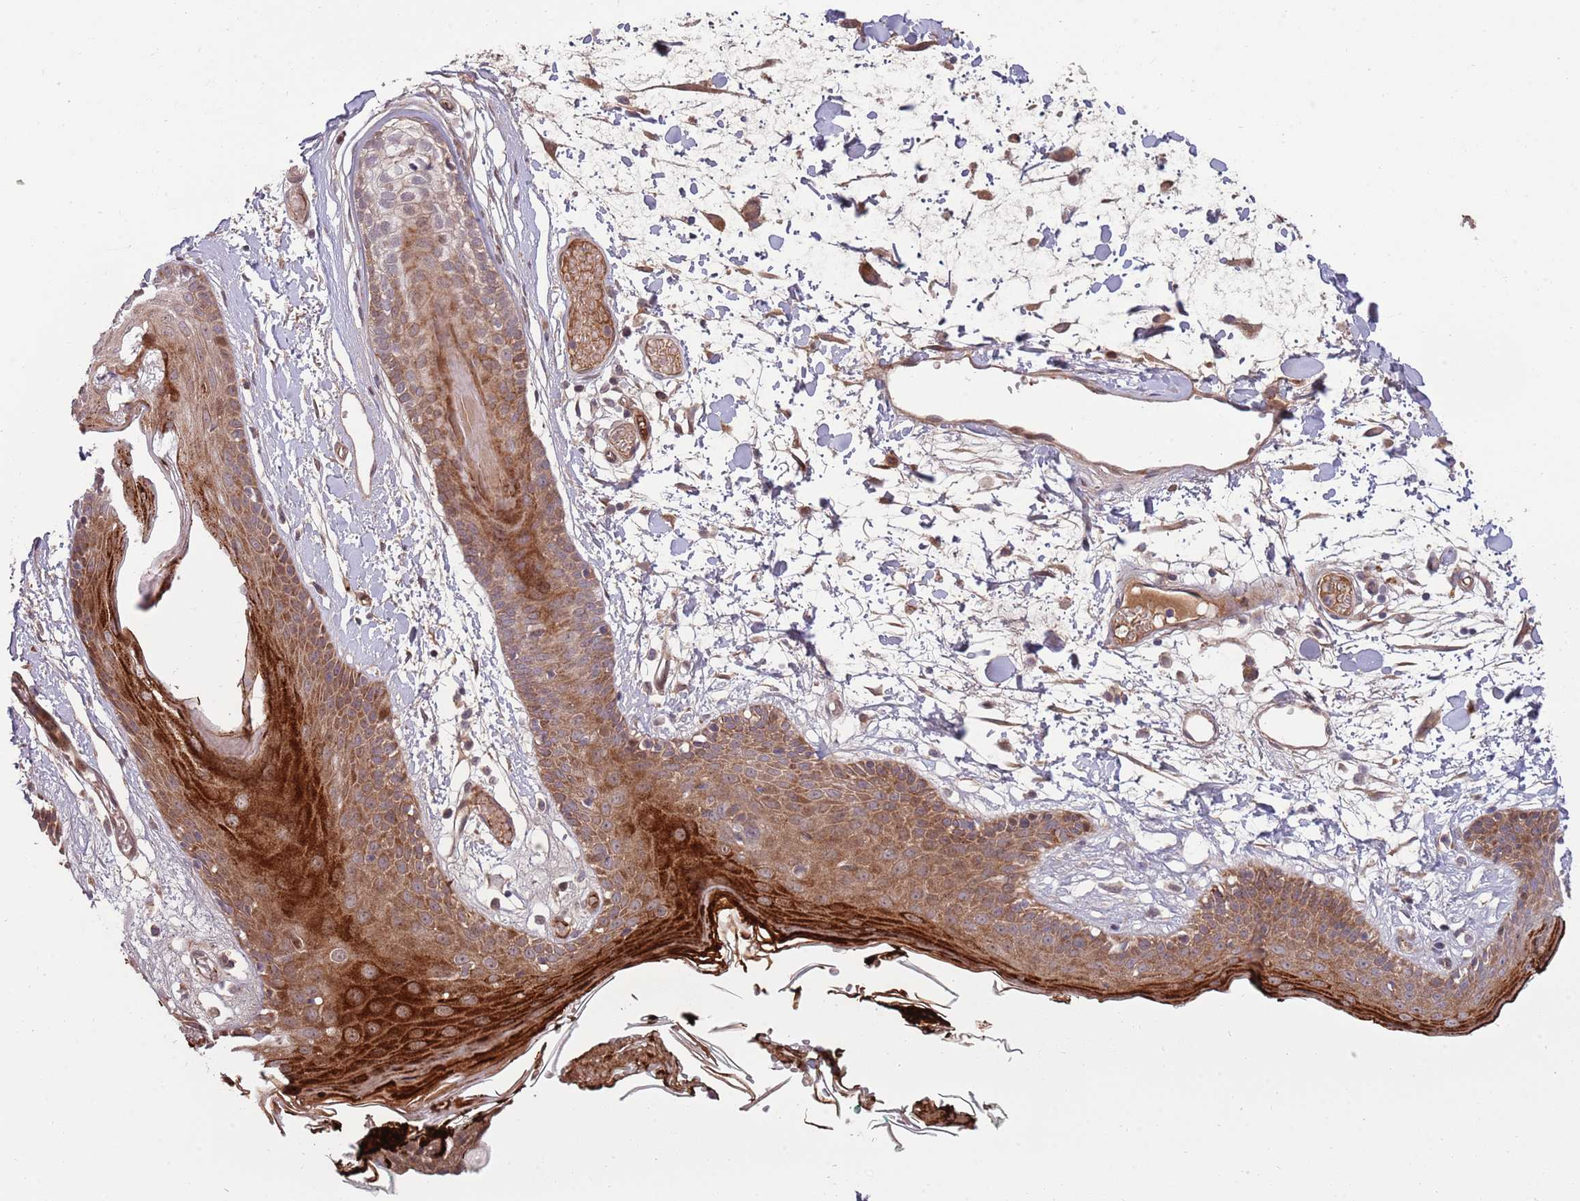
{"staining": {"intensity": "moderate", "quantity": ">75%", "location": "cytoplasmic/membranous"}, "tissue": "skin", "cell_type": "Fibroblasts", "image_type": "normal", "snomed": [{"axis": "morphology", "description": "Normal tissue, NOS"}, {"axis": "topography", "description": "Skin"}], "caption": "A histopathology image of skin stained for a protein displays moderate cytoplasmic/membranous brown staining in fibroblasts.", "gene": "NT5DC4", "patient": {"sex": "male", "age": 79}}